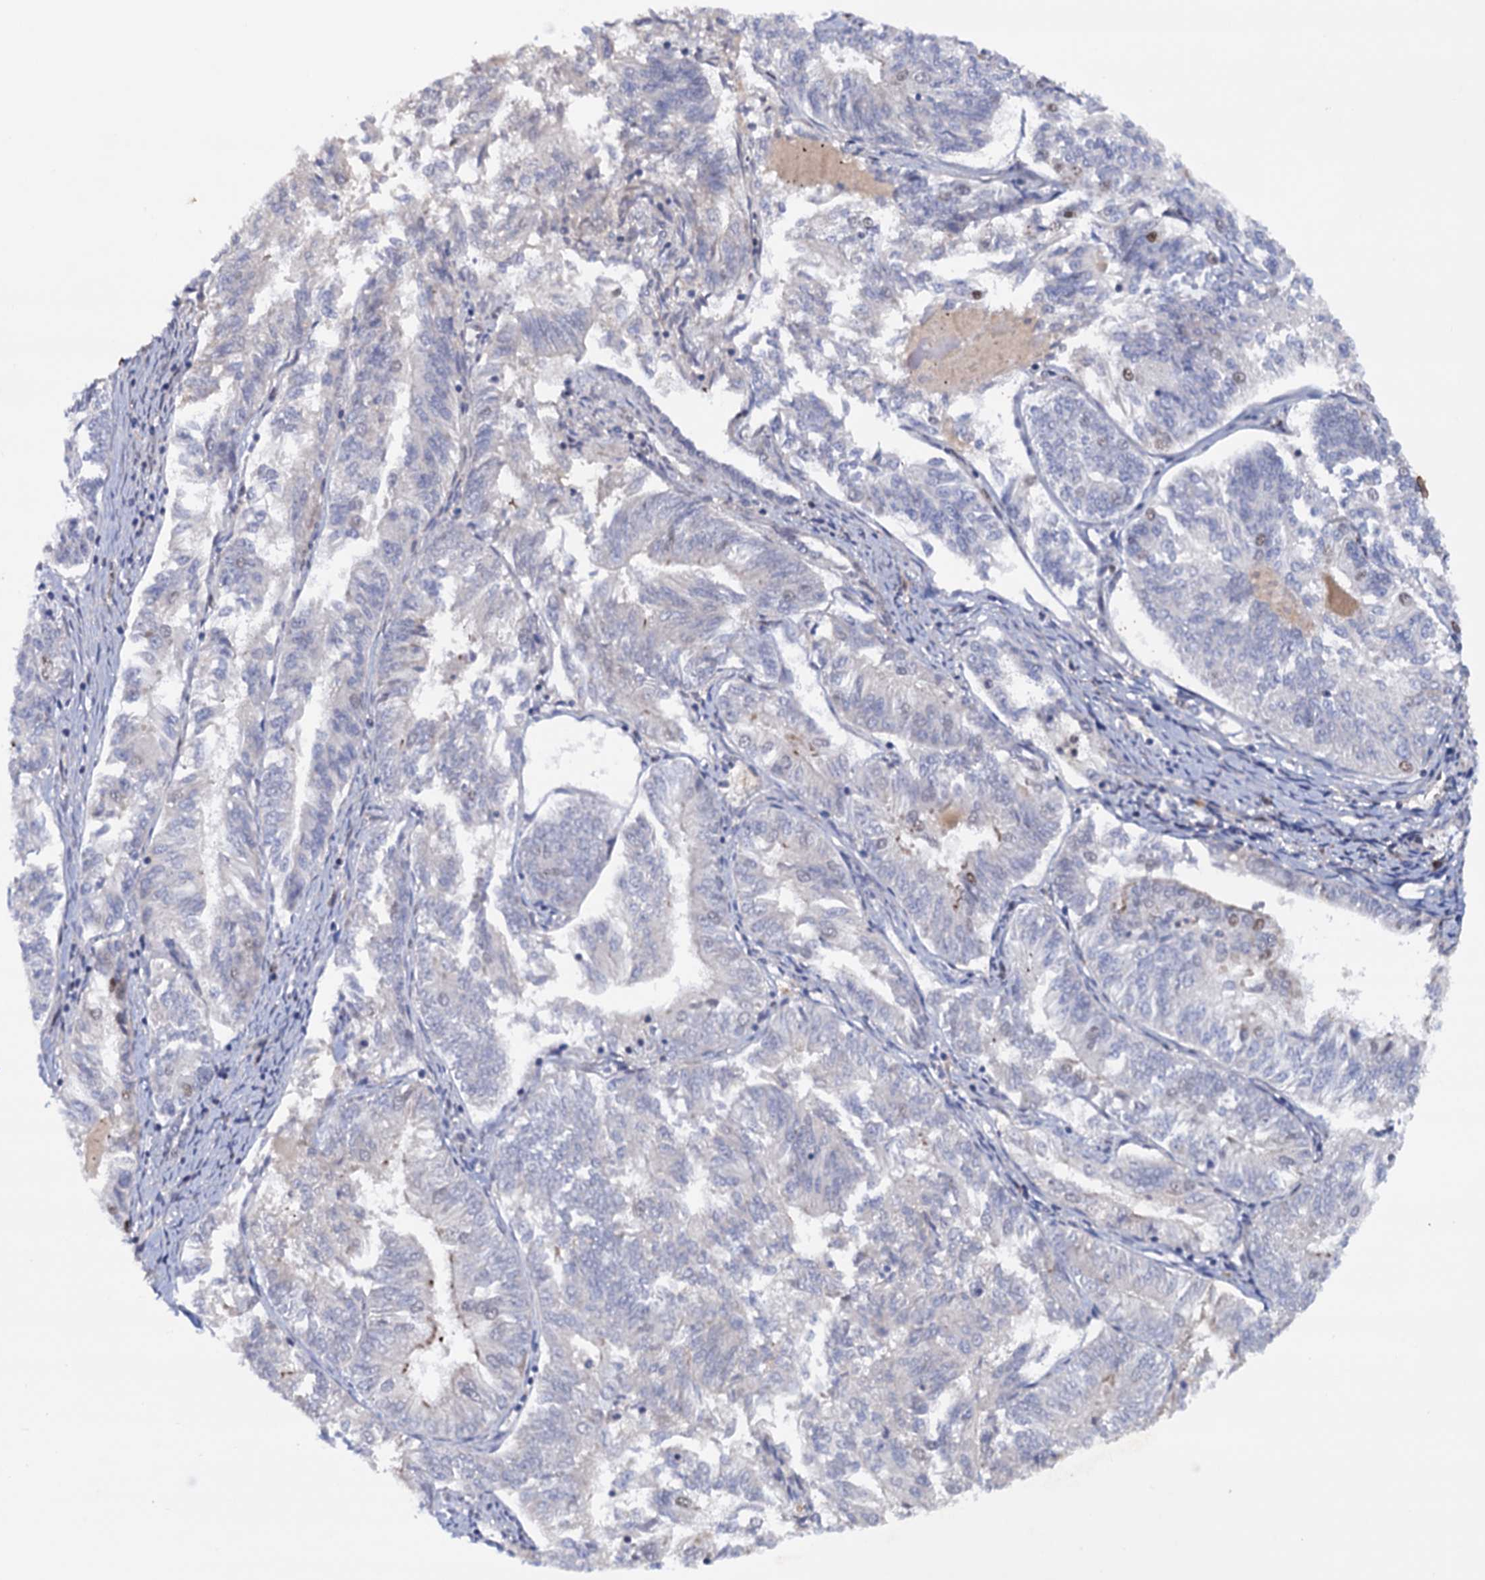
{"staining": {"intensity": "weak", "quantity": "<25%", "location": "nuclear"}, "tissue": "endometrial cancer", "cell_type": "Tumor cells", "image_type": "cancer", "snomed": [{"axis": "morphology", "description": "Adenocarcinoma, NOS"}, {"axis": "topography", "description": "Endometrium"}], "caption": "Immunohistochemistry photomicrograph of neoplastic tissue: human adenocarcinoma (endometrial) stained with DAB reveals no significant protein staining in tumor cells. The staining was performed using DAB (3,3'-diaminobenzidine) to visualize the protein expression in brown, while the nuclei were stained in blue with hematoxylin (Magnification: 20x).", "gene": "TBC1D12", "patient": {"sex": "female", "age": 58}}